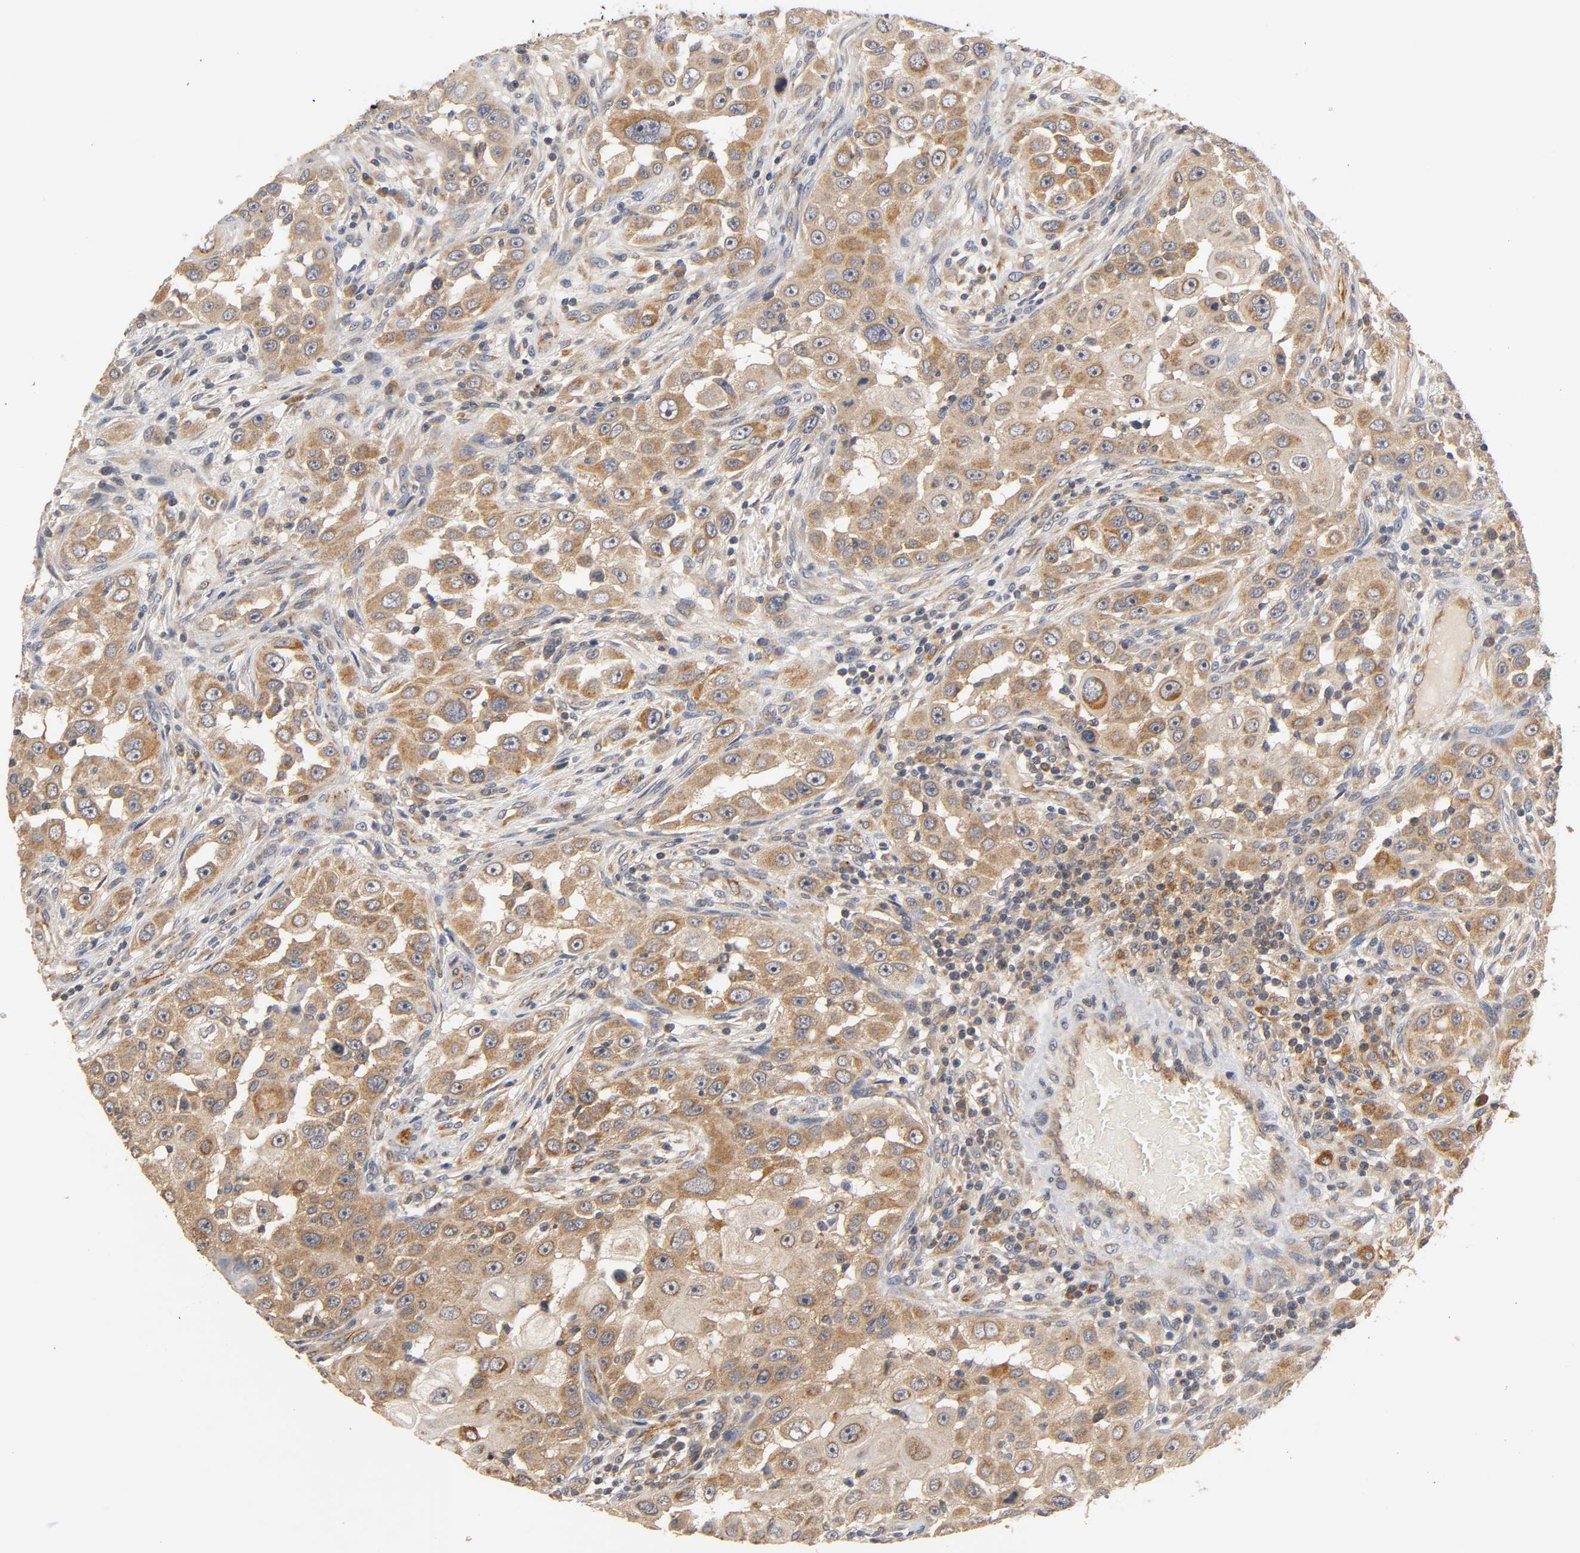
{"staining": {"intensity": "moderate", "quantity": ">75%", "location": "cytoplasmic/membranous"}, "tissue": "head and neck cancer", "cell_type": "Tumor cells", "image_type": "cancer", "snomed": [{"axis": "morphology", "description": "Carcinoma, NOS"}, {"axis": "topography", "description": "Head-Neck"}], "caption": "Carcinoma (head and neck) stained with IHC displays moderate cytoplasmic/membranous positivity in approximately >75% of tumor cells.", "gene": "SCAP", "patient": {"sex": "male", "age": 87}}